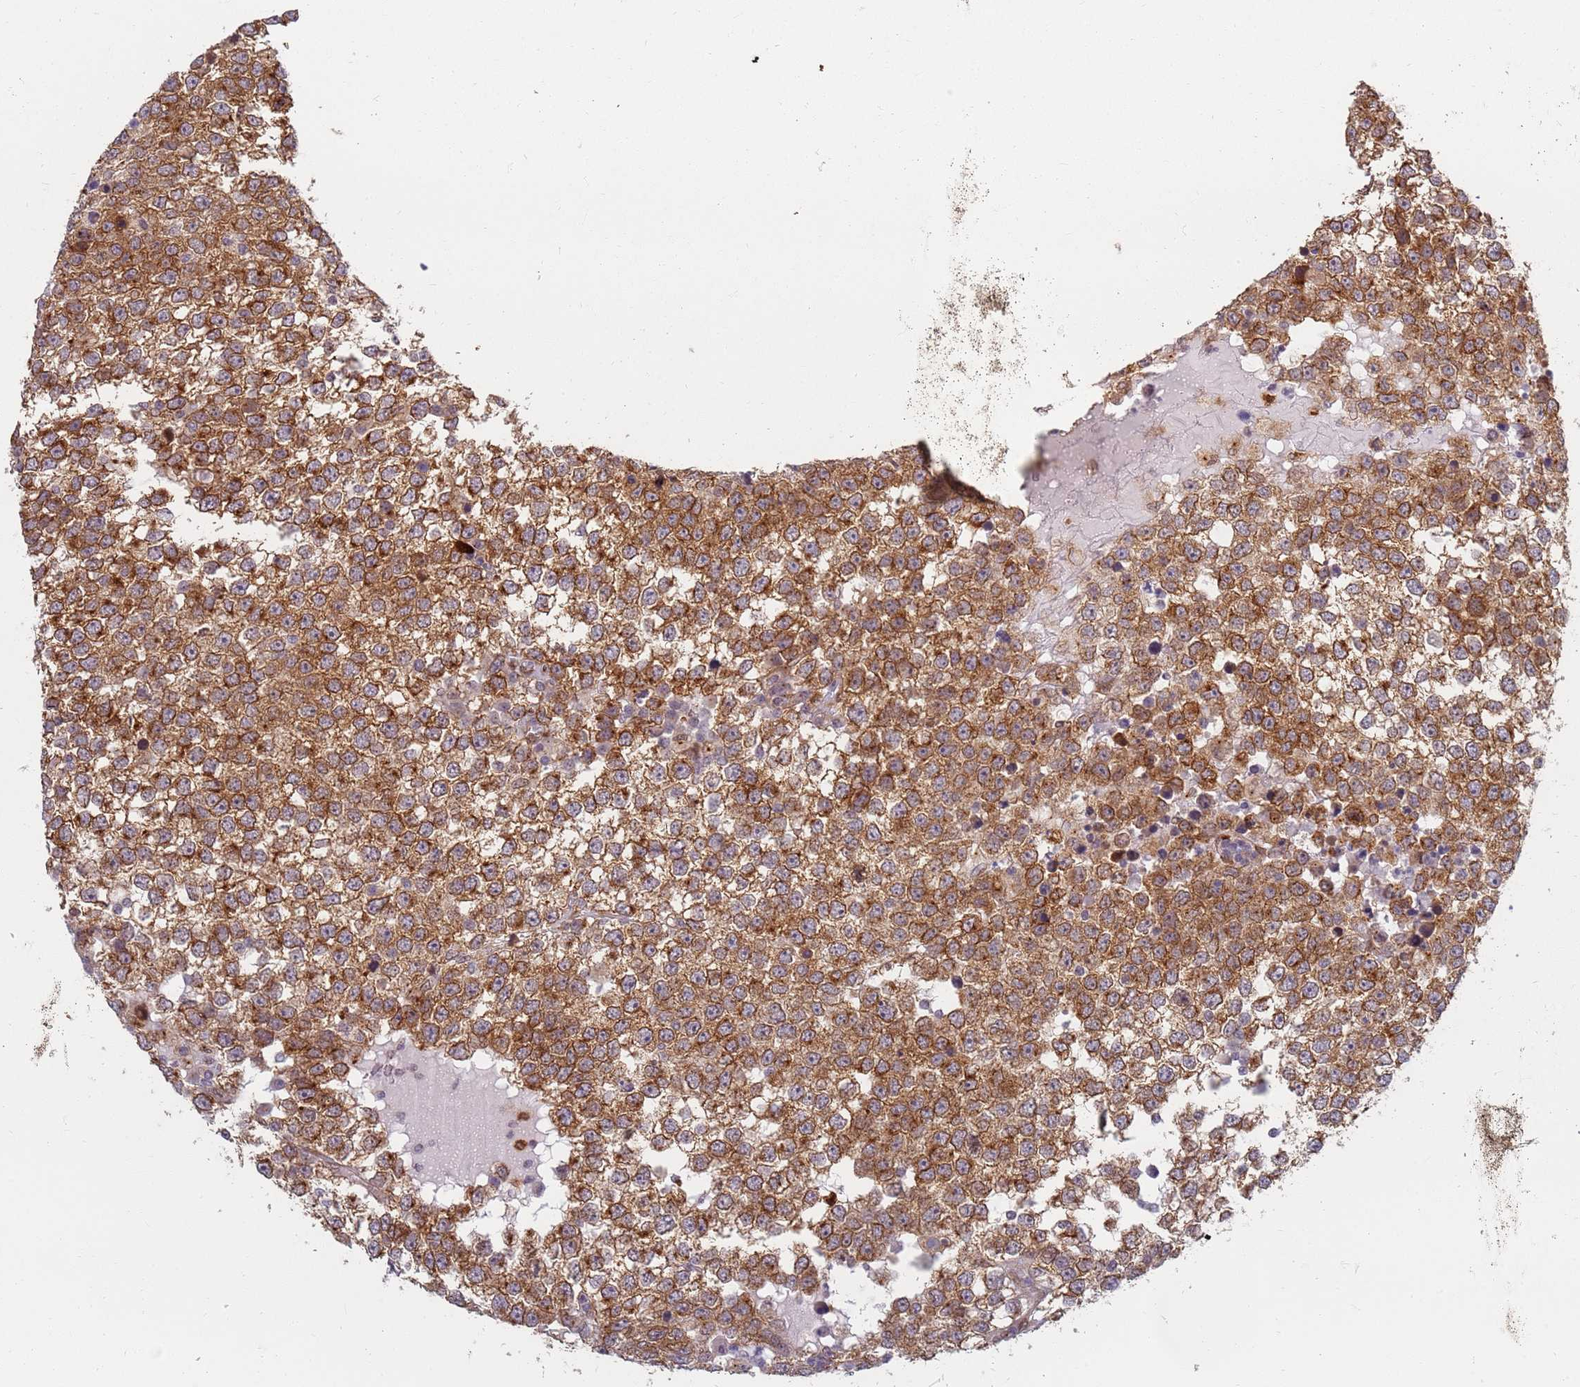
{"staining": {"intensity": "moderate", "quantity": "25%-75%", "location": "cytoplasmic/membranous"}, "tissue": "testis cancer", "cell_type": "Tumor cells", "image_type": "cancer", "snomed": [{"axis": "morphology", "description": "Seminoma, NOS"}, {"axis": "topography", "description": "Testis"}], "caption": "A high-resolution image shows immunohistochemistry (IHC) staining of testis seminoma, which demonstrates moderate cytoplasmic/membranous expression in approximately 25%-75% of tumor cells.", "gene": "CEP170", "patient": {"sex": "male", "age": 65}}